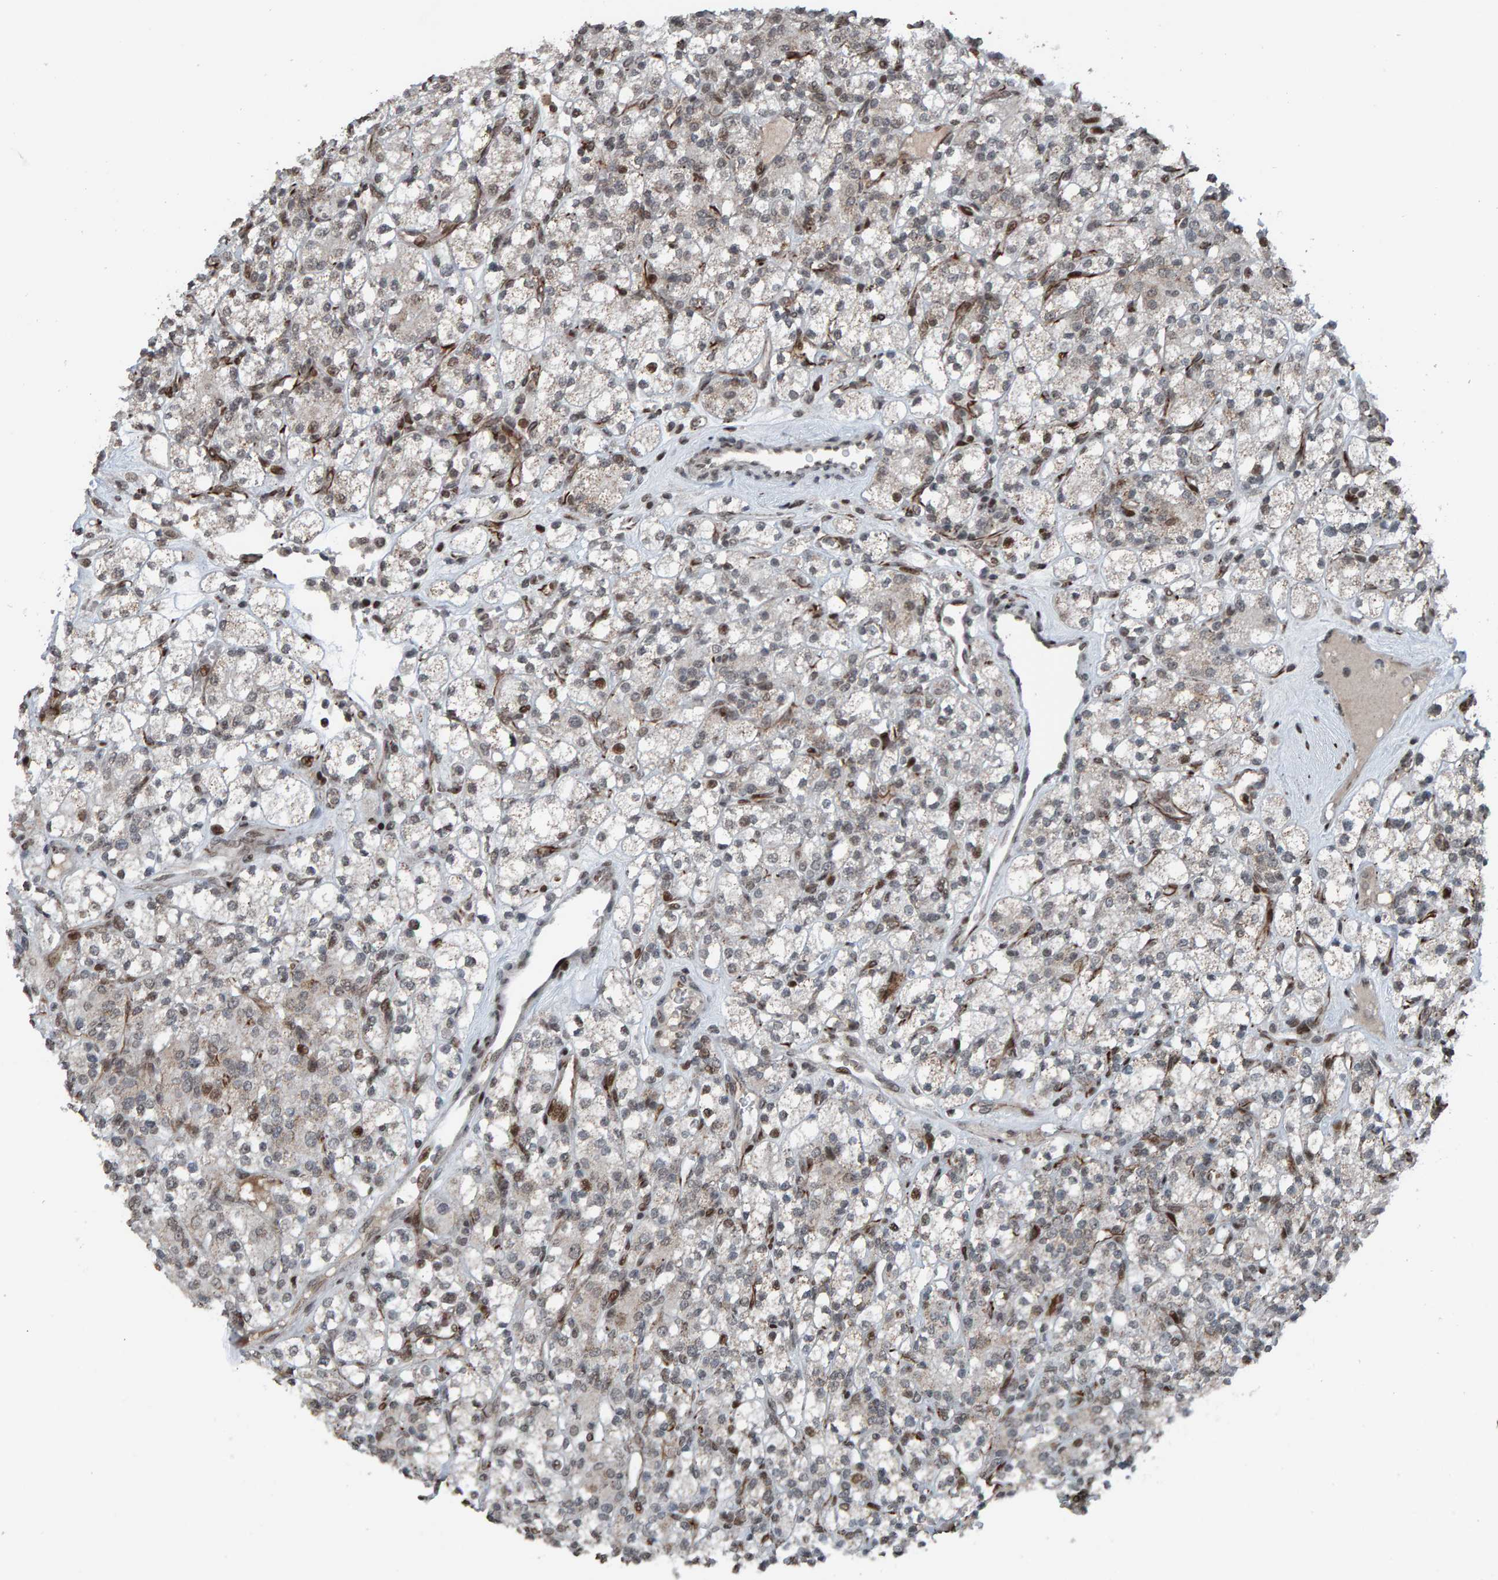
{"staining": {"intensity": "weak", "quantity": ">75%", "location": "cytoplasmic/membranous,nuclear"}, "tissue": "renal cancer", "cell_type": "Tumor cells", "image_type": "cancer", "snomed": [{"axis": "morphology", "description": "Adenocarcinoma, NOS"}, {"axis": "topography", "description": "Kidney"}], "caption": "Immunohistochemistry (IHC) (DAB) staining of human renal cancer (adenocarcinoma) demonstrates weak cytoplasmic/membranous and nuclear protein expression in approximately >75% of tumor cells. Using DAB (3,3'-diaminobenzidine) (brown) and hematoxylin (blue) stains, captured at high magnification using brightfield microscopy.", "gene": "ZNF366", "patient": {"sex": "male", "age": 77}}